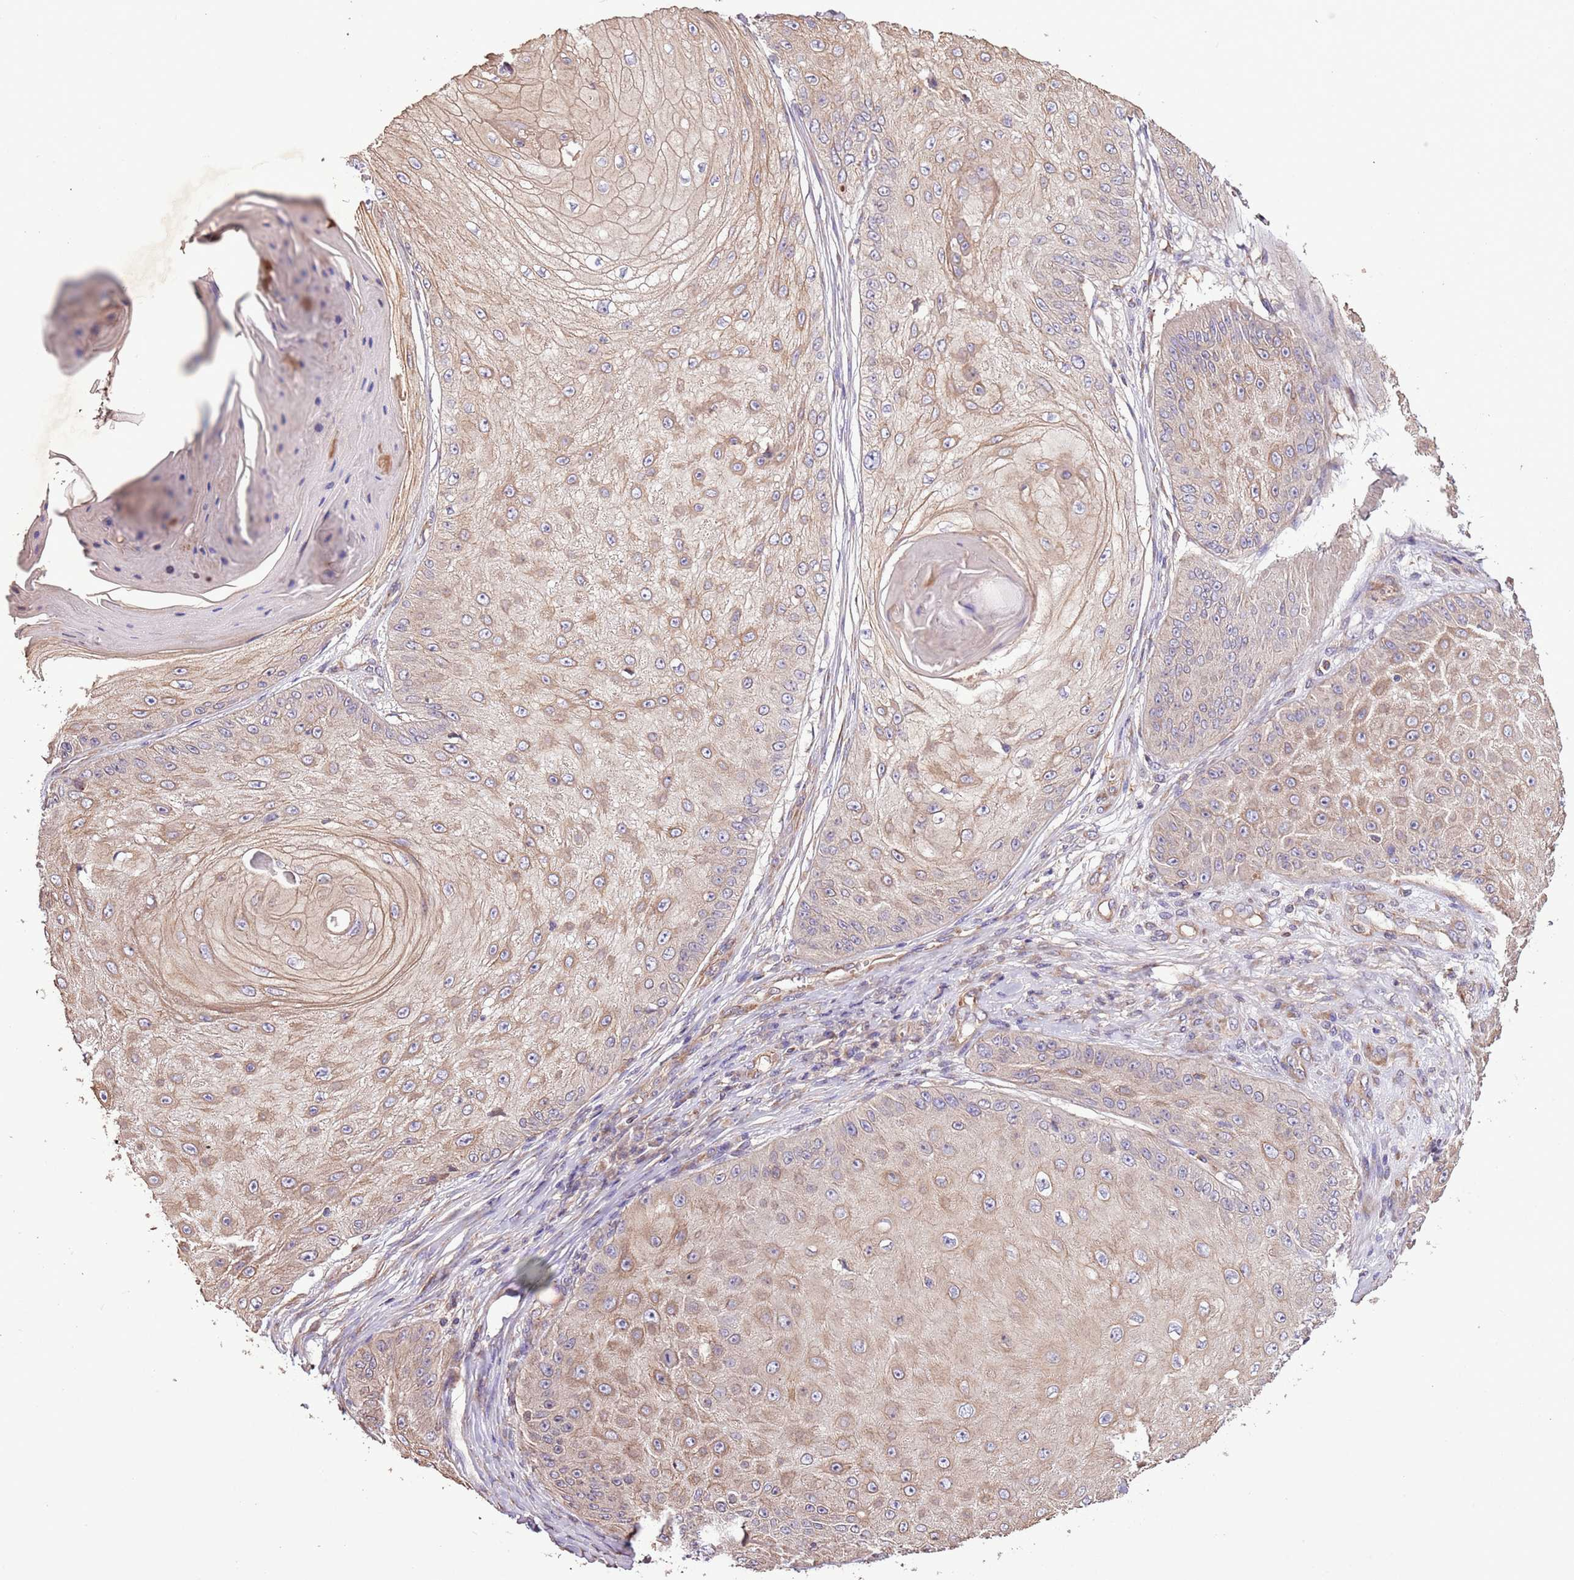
{"staining": {"intensity": "moderate", "quantity": ">75%", "location": "cytoplasmic/membranous"}, "tissue": "skin cancer", "cell_type": "Tumor cells", "image_type": "cancer", "snomed": [{"axis": "morphology", "description": "Squamous cell carcinoma, NOS"}, {"axis": "topography", "description": "Skin"}], "caption": "About >75% of tumor cells in human skin squamous cell carcinoma show moderate cytoplasmic/membranous protein positivity as visualized by brown immunohistochemical staining.", "gene": "FAM89B", "patient": {"sex": "male", "age": 70}}